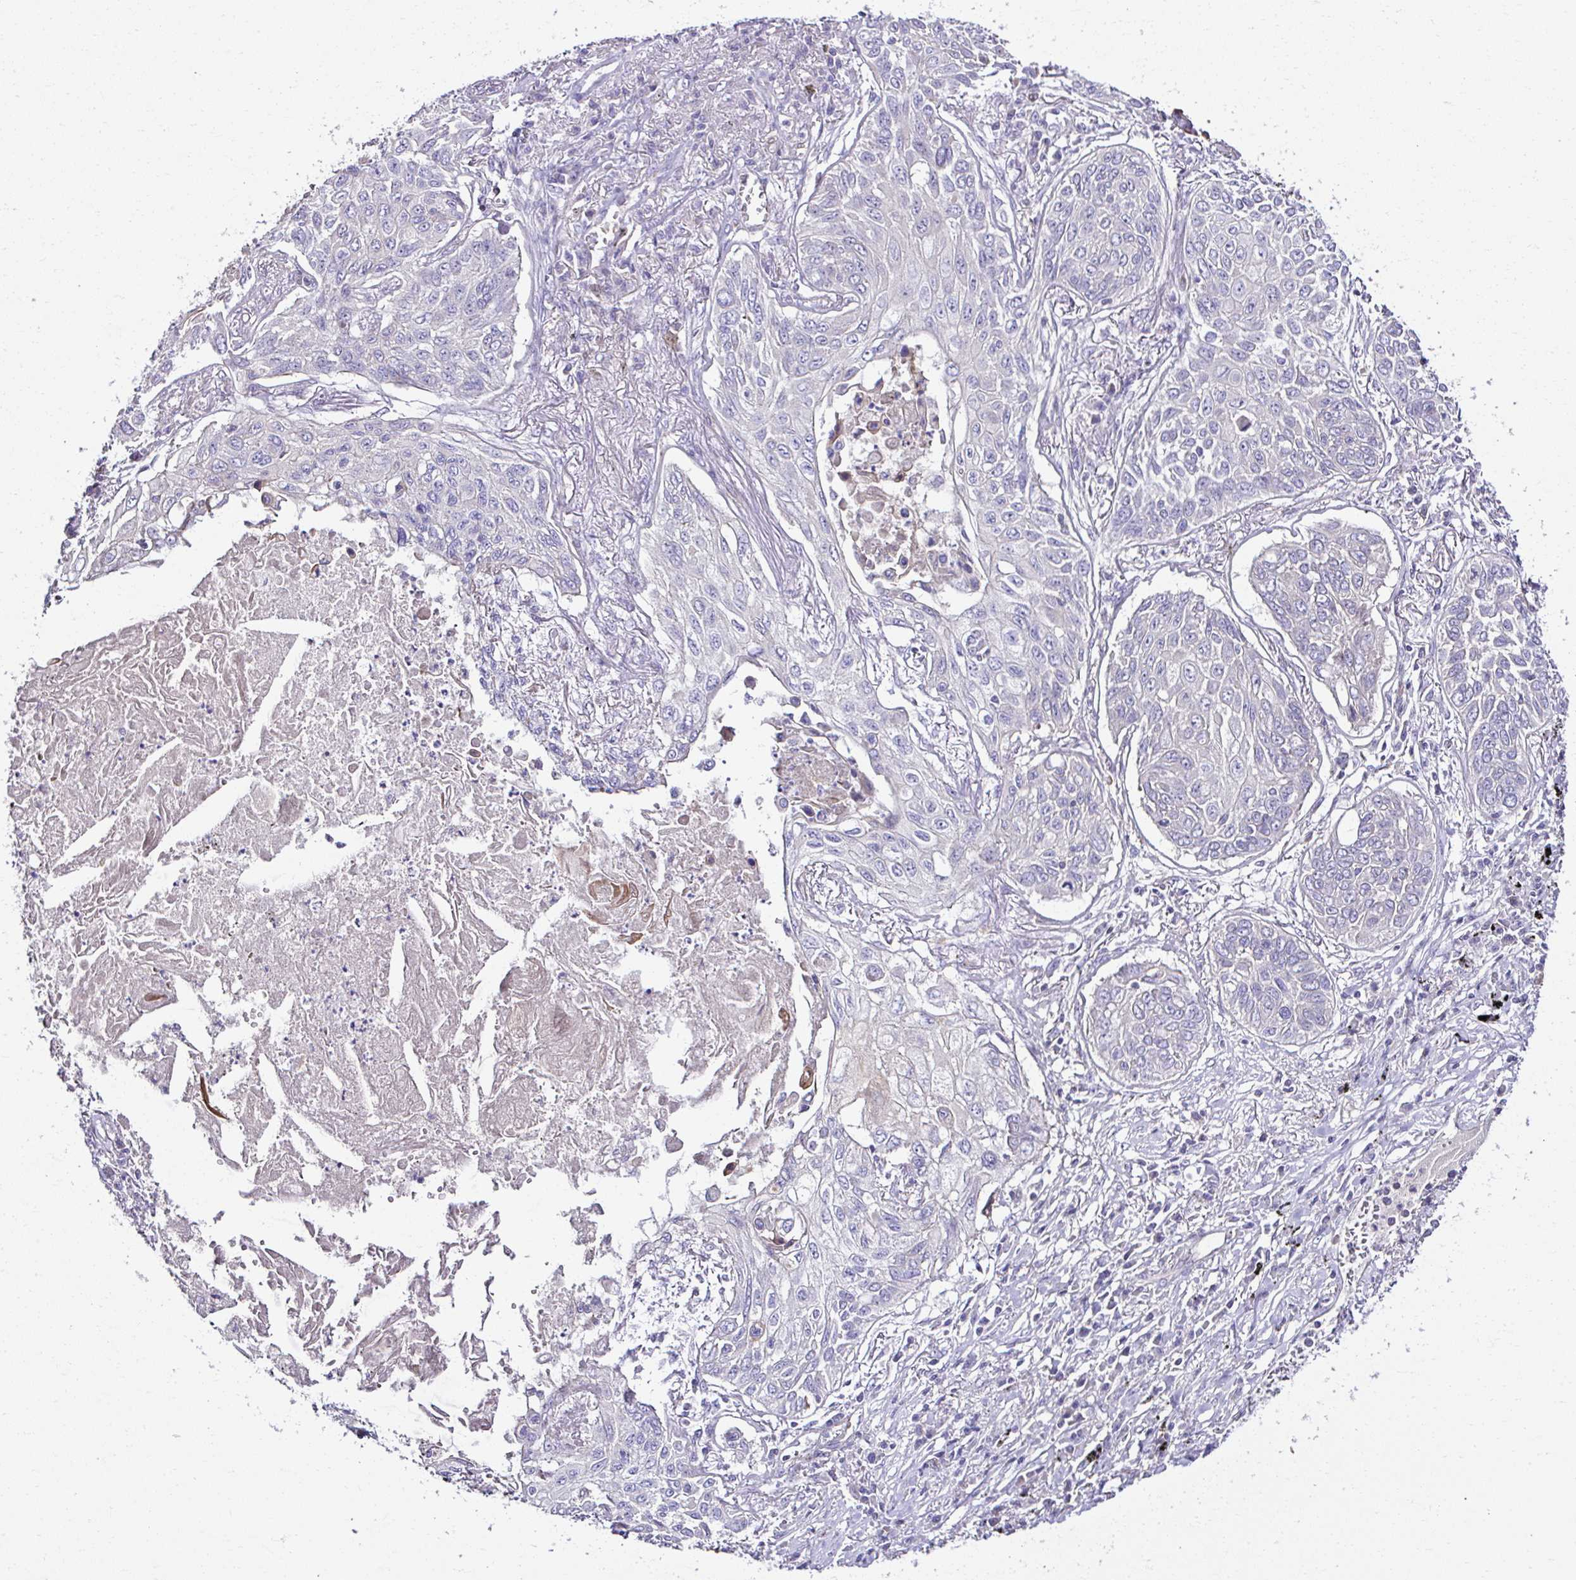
{"staining": {"intensity": "negative", "quantity": "none", "location": "none"}, "tissue": "lung cancer", "cell_type": "Tumor cells", "image_type": "cancer", "snomed": [{"axis": "morphology", "description": "Squamous cell carcinoma, NOS"}, {"axis": "topography", "description": "Lung"}], "caption": "This is a photomicrograph of immunohistochemistry (IHC) staining of lung cancer (squamous cell carcinoma), which shows no positivity in tumor cells.", "gene": "CCDC85C", "patient": {"sex": "male", "age": 75}}